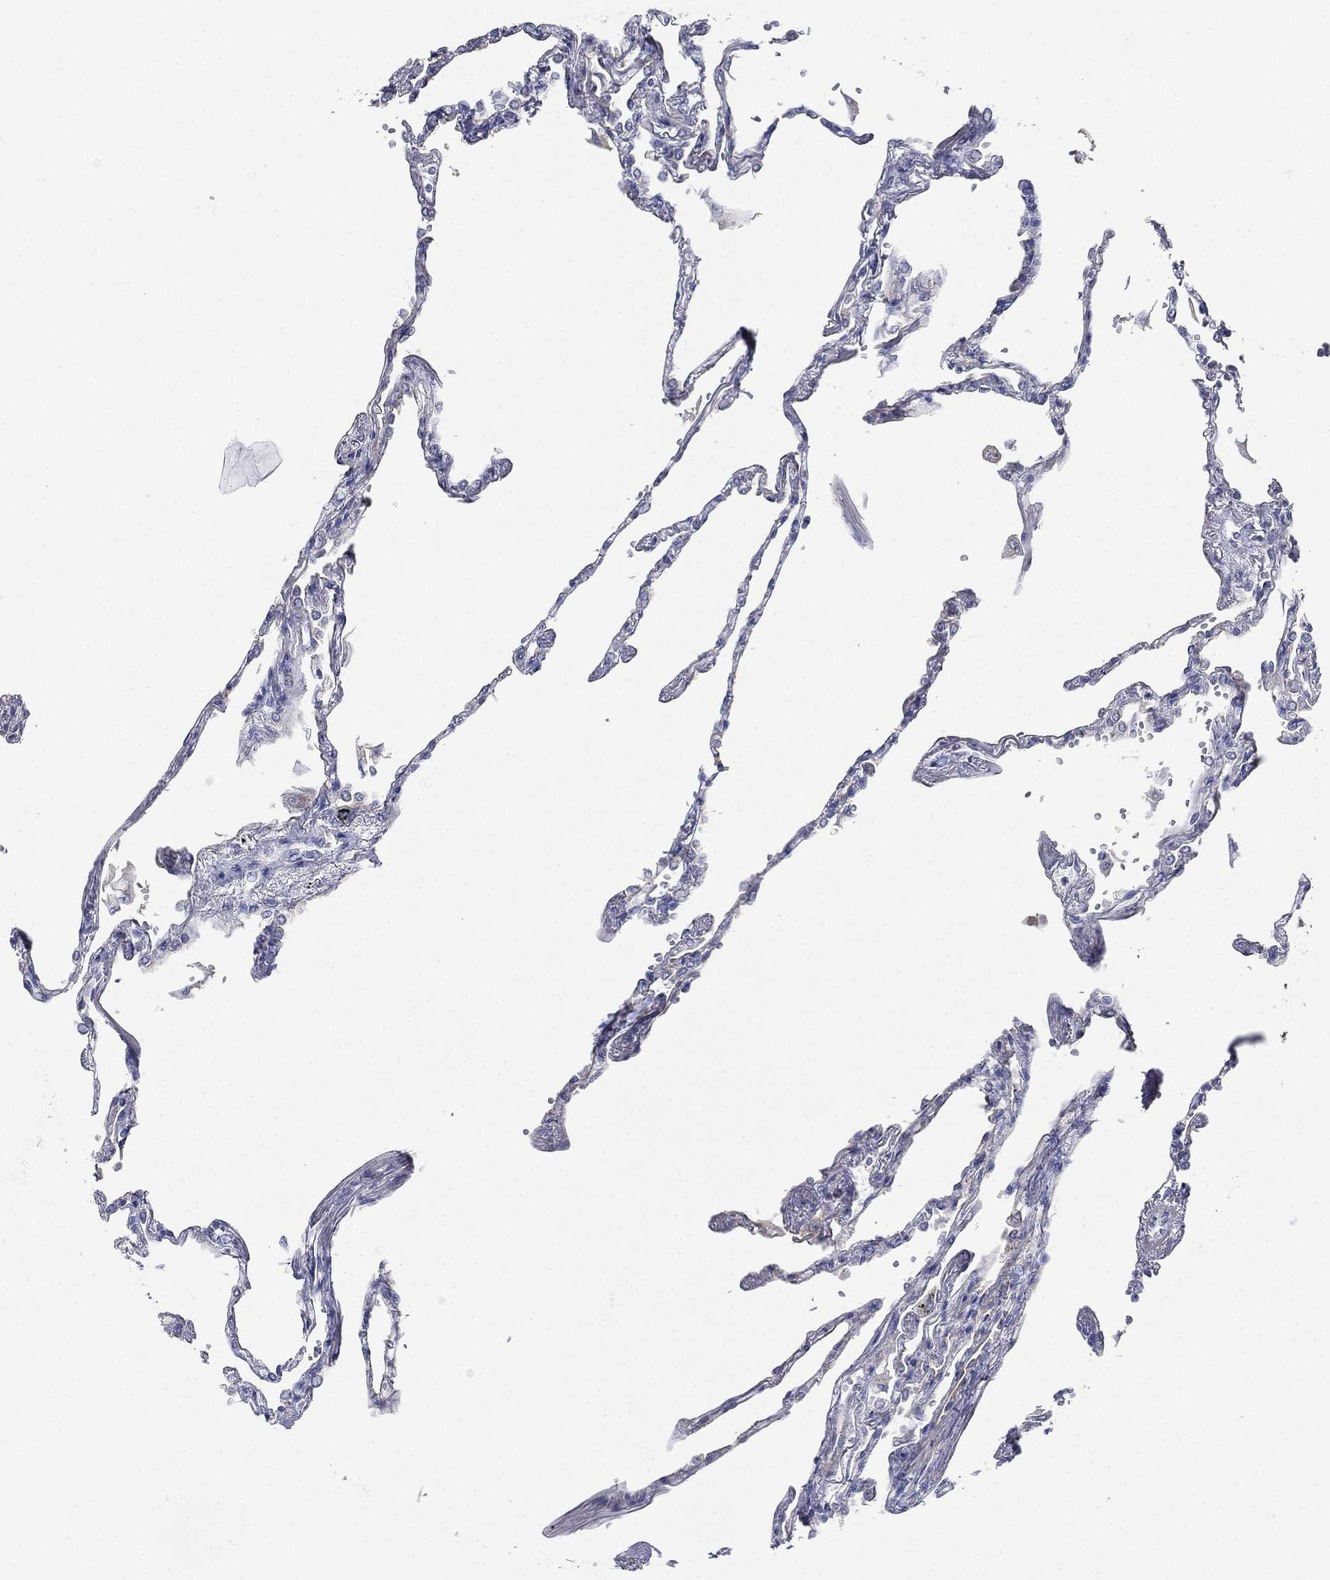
{"staining": {"intensity": "negative", "quantity": "none", "location": "none"}, "tissue": "lung", "cell_type": "Alveolar cells", "image_type": "normal", "snomed": [{"axis": "morphology", "description": "Normal tissue, NOS"}, {"axis": "topography", "description": "Lung"}], "caption": "There is no significant staining in alveolar cells of lung. (DAB immunohistochemistry, high magnification).", "gene": "ATP8A2", "patient": {"sex": "male", "age": 78}}